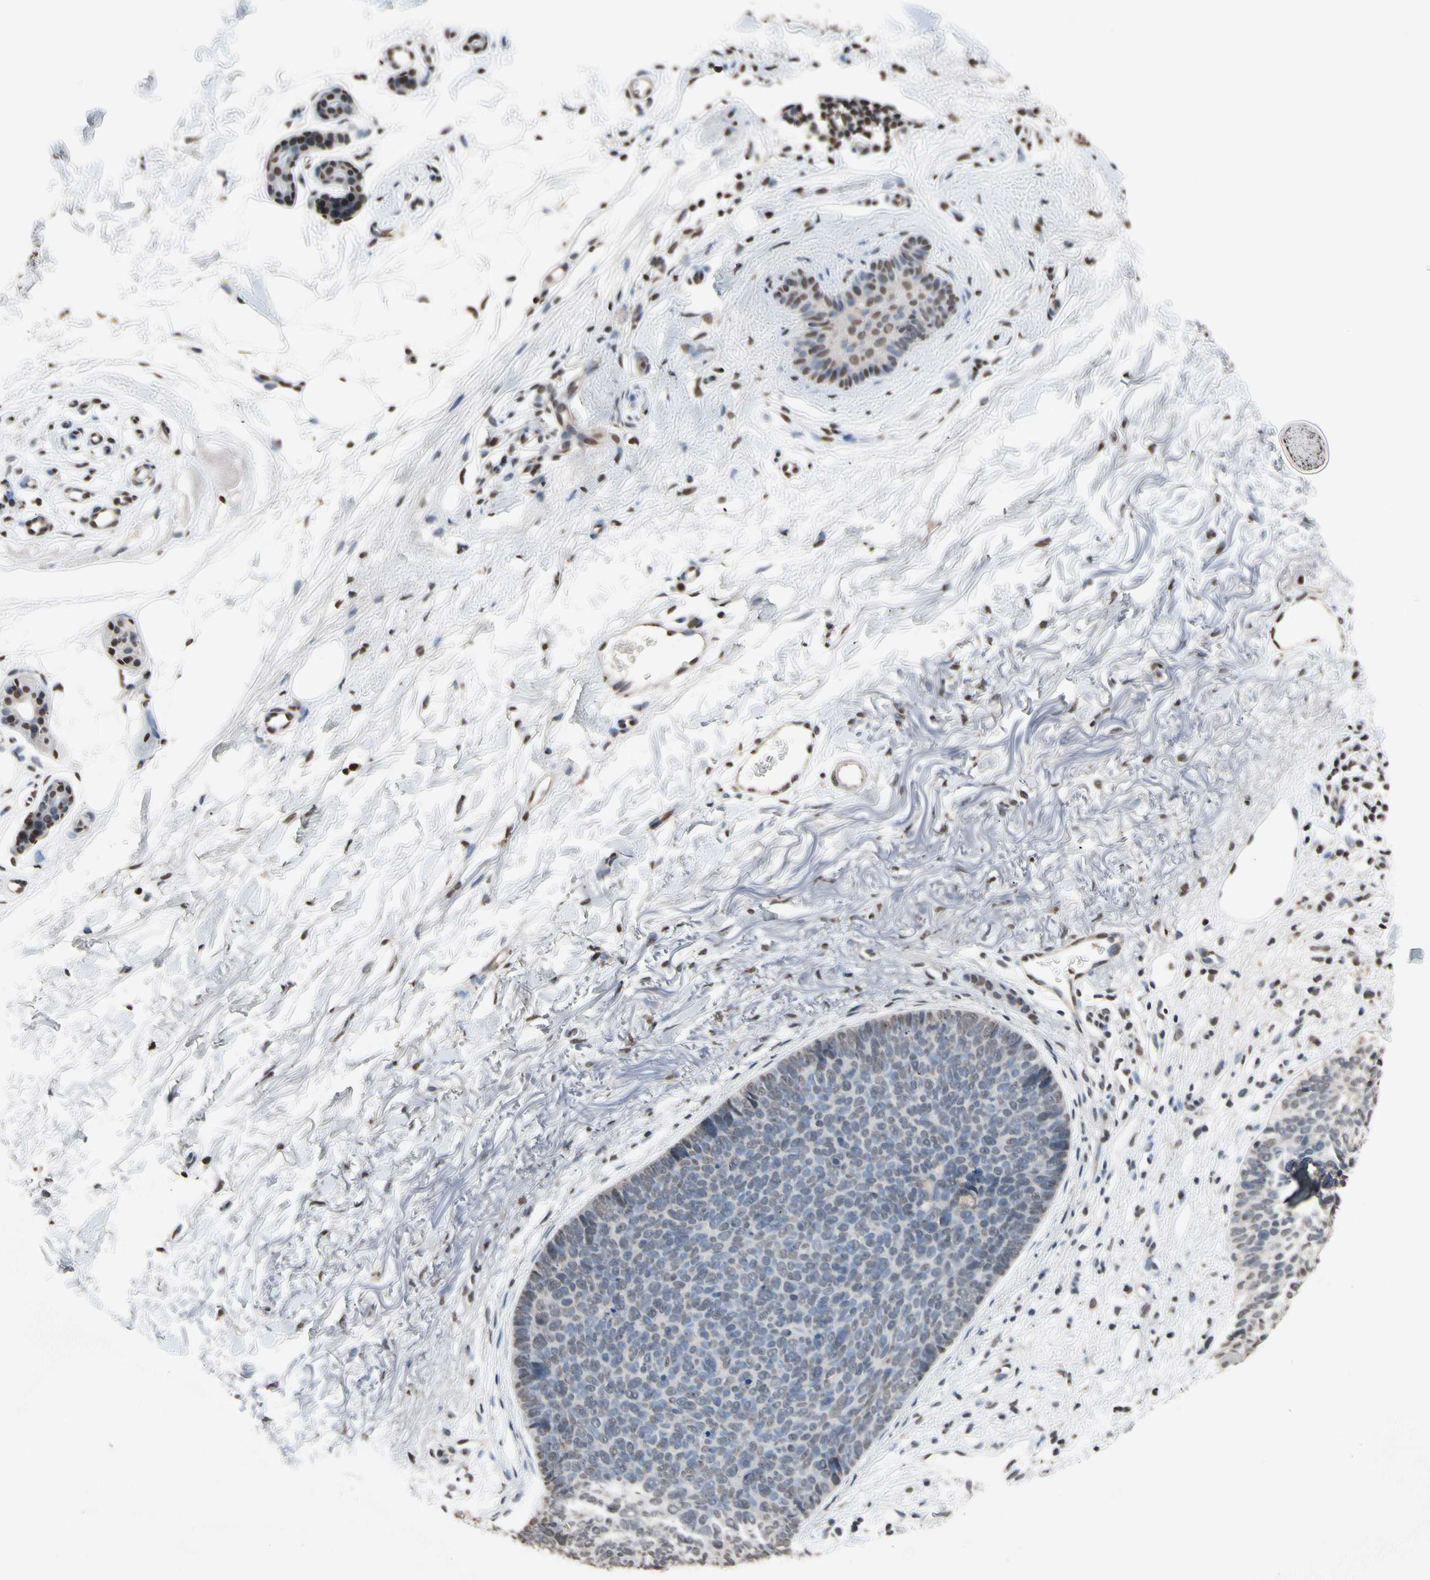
{"staining": {"intensity": "weak", "quantity": "<25%", "location": "nuclear"}, "tissue": "skin cancer", "cell_type": "Tumor cells", "image_type": "cancer", "snomed": [{"axis": "morphology", "description": "Basal cell carcinoma"}, {"axis": "topography", "description": "Skin"}], "caption": "Tumor cells are negative for protein expression in human skin cancer.", "gene": "HIPK2", "patient": {"sex": "female", "age": 70}}